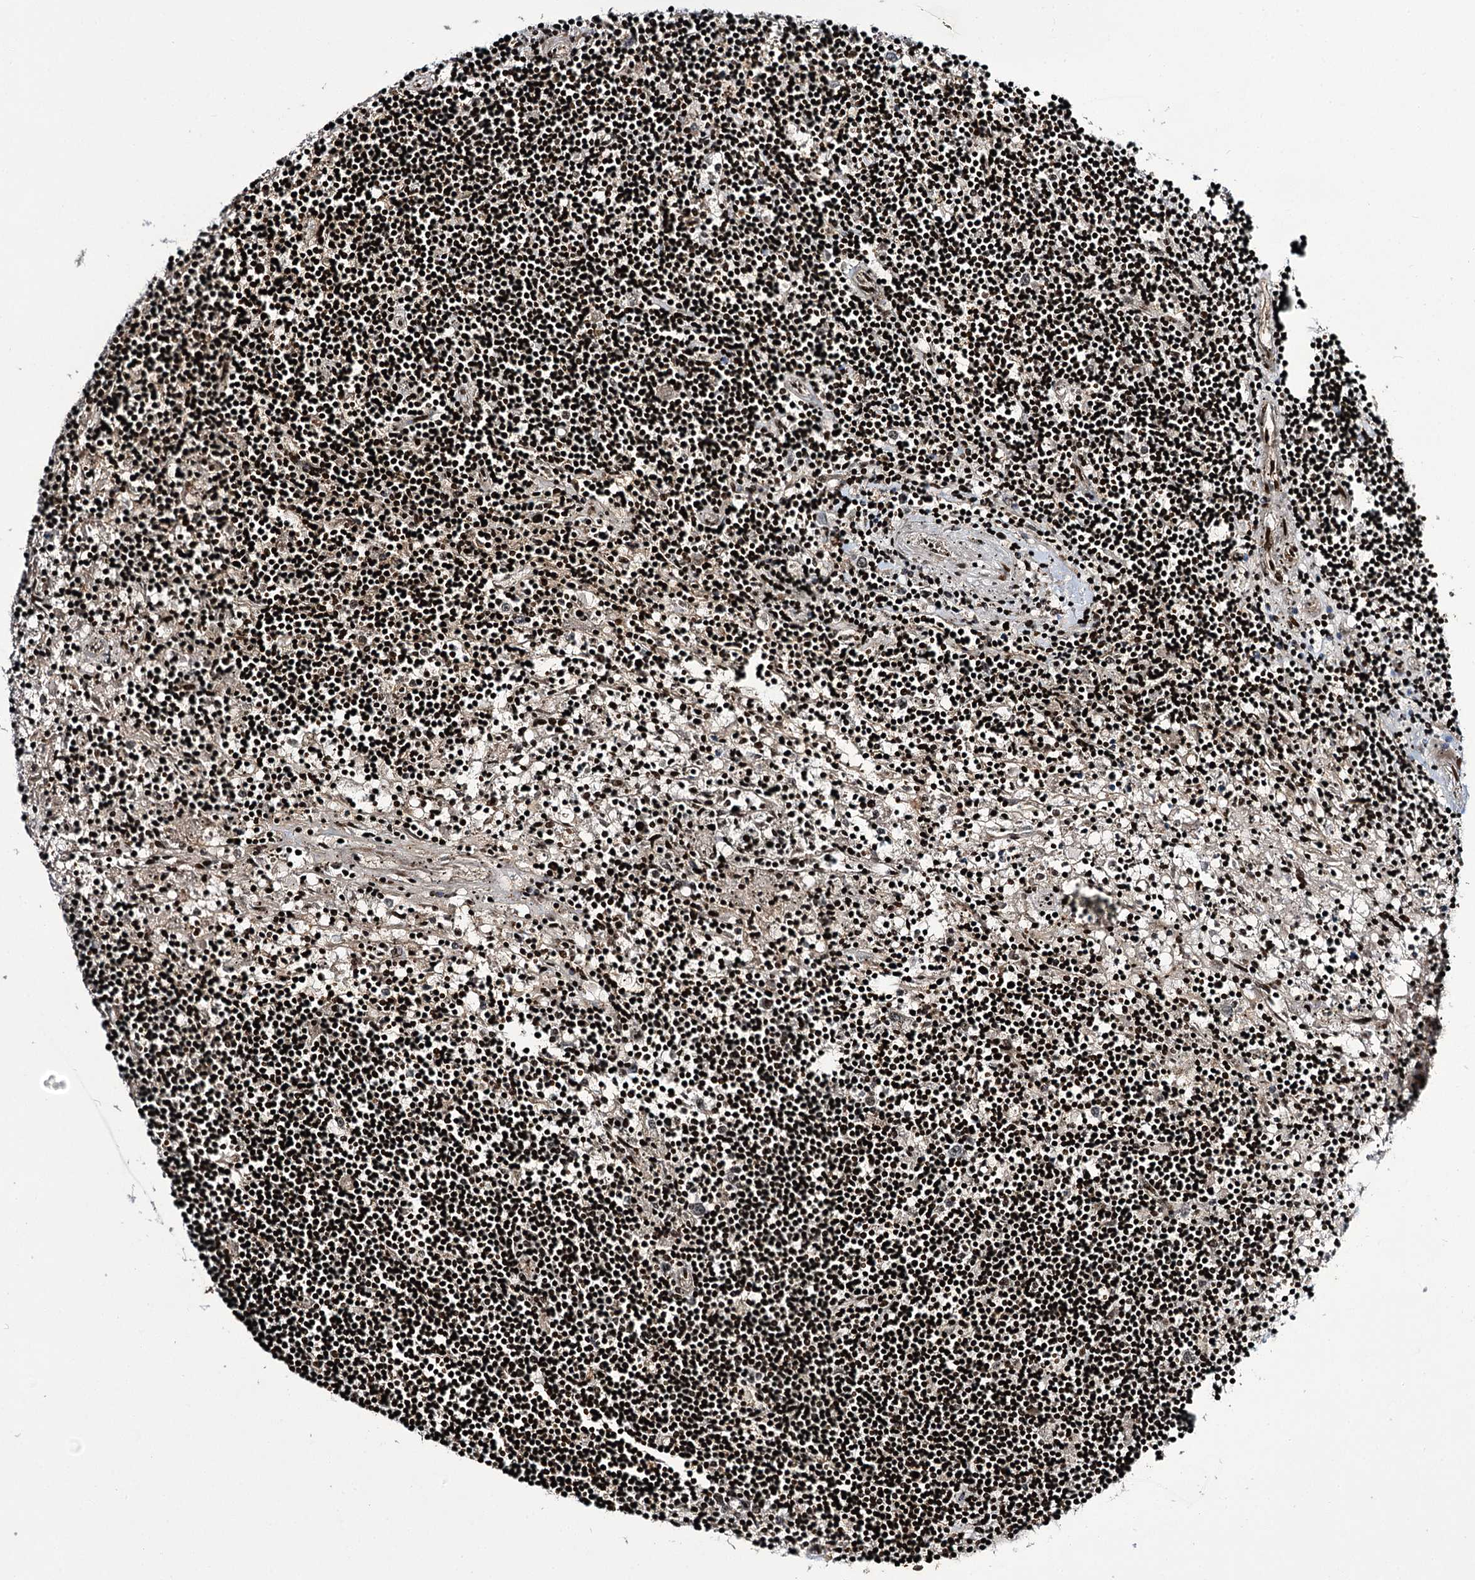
{"staining": {"intensity": "strong", "quantity": ">75%", "location": "nuclear"}, "tissue": "lymphoma", "cell_type": "Tumor cells", "image_type": "cancer", "snomed": [{"axis": "morphology", "description": "Malignant lymphoma, non-Hodgkin's type, Low grade"}, {"axis": "topography", "description": "Spleen"}], "caption": "Protein staining by immunohistochemistry exhibits strong nuclear expression in about >75% of tumor cells in low-grade malignant lymphoma, non-Hodgkin's type. (Brightfield microscopy of DAB IHC at high magnification).", "gene": "ITFG2", "patient": {"sex": "male", "age": 76}}